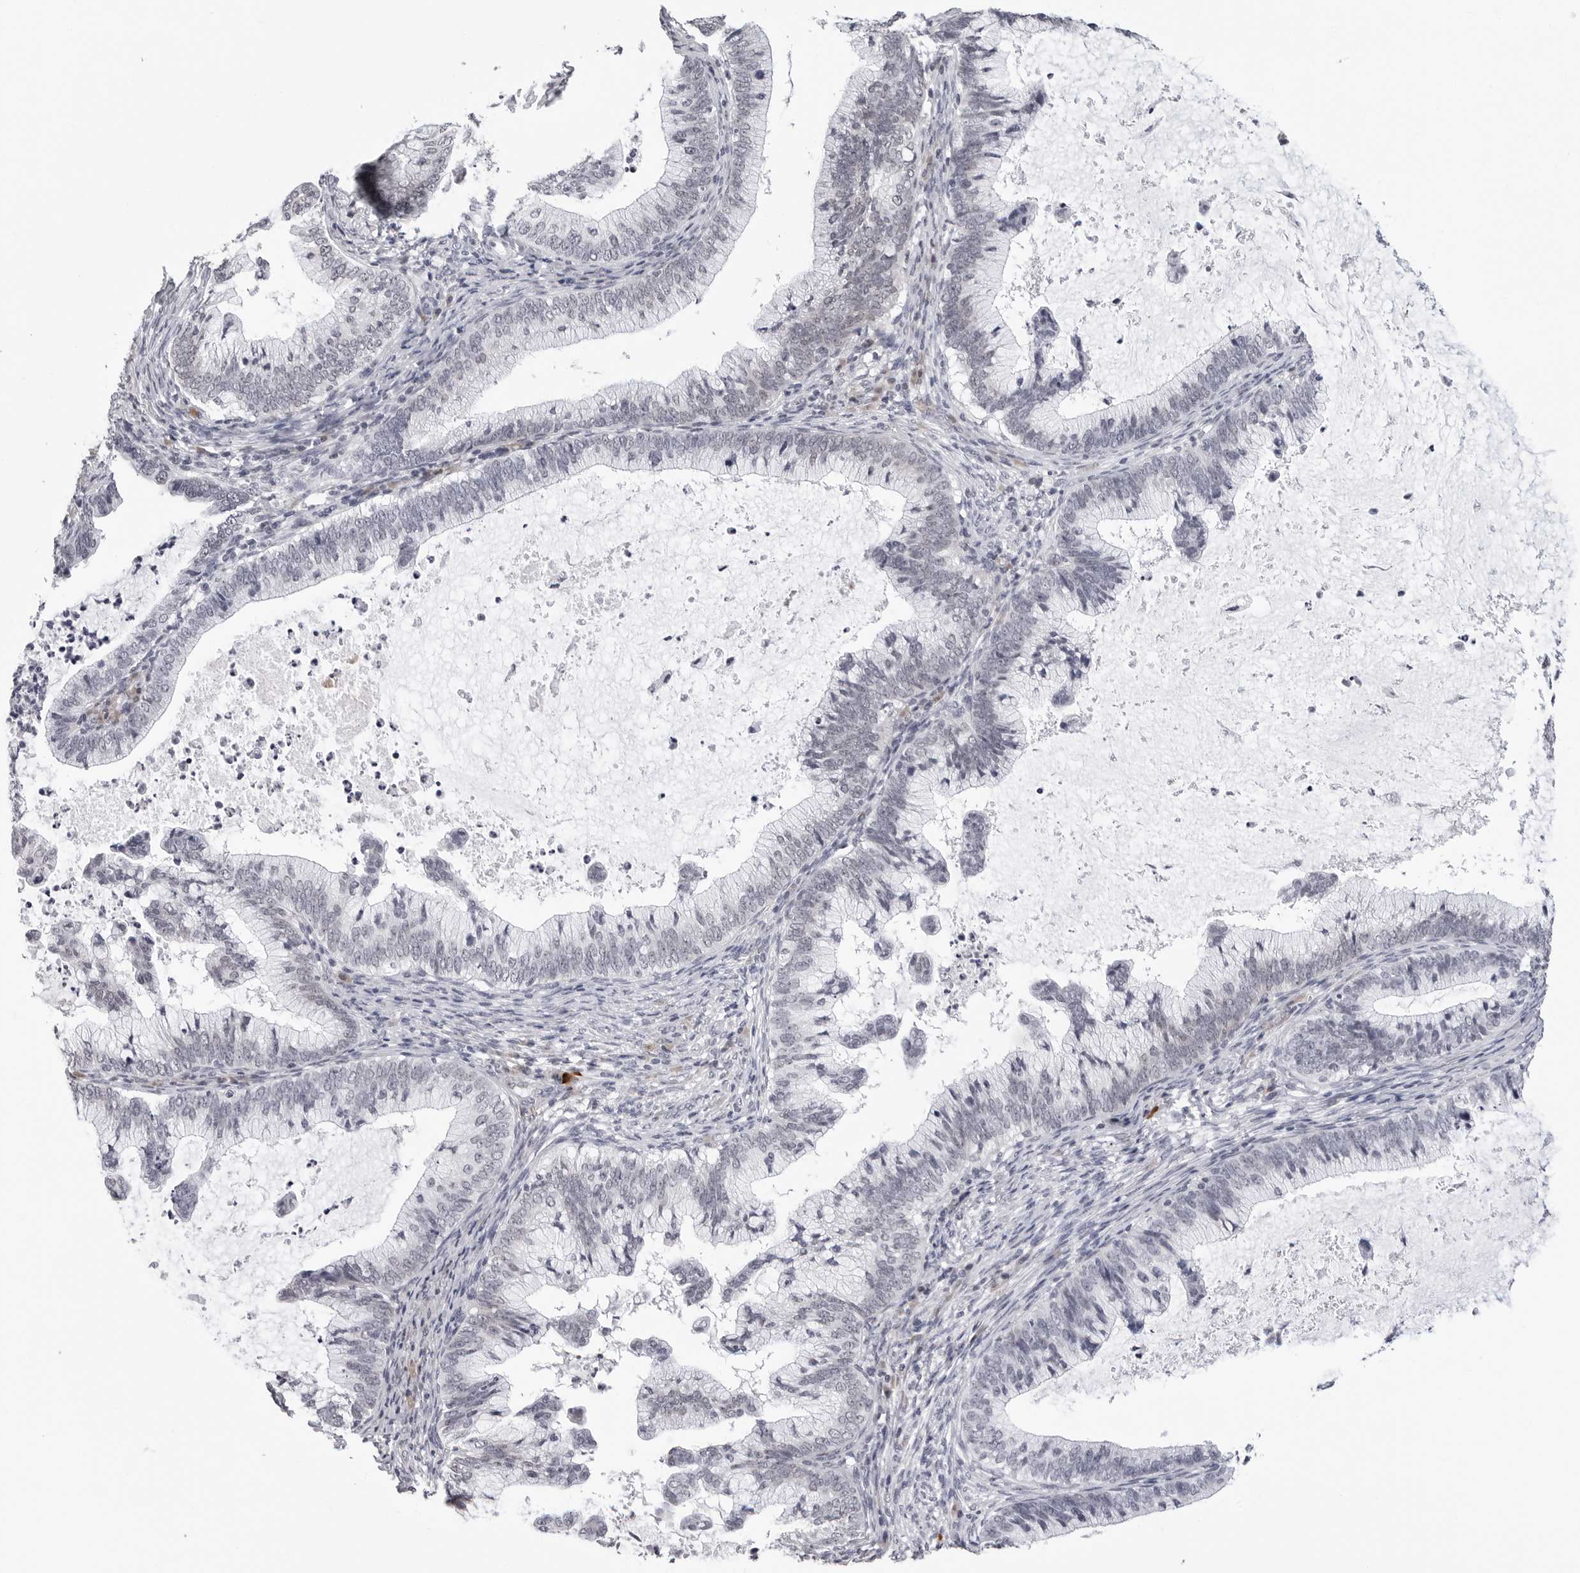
{"staining": {"intensity": "negative", "quantity": "none", "location": "none"}, "tissue": "cervical cancer", "cell_type": "Tumor cells", "image_type": "cancer", "snomed": [{"axis": "morphology", "description": "Adenocarcinoma, NOS"}, {"axis": "topography", "description": "Cervix"}], "caption": "Immunohistochemistry of adenocarcinoma (cervical) displays no expression in tumor cells.", "gene": "GNL2", "patient": {"sex": "female", "age": 36}}